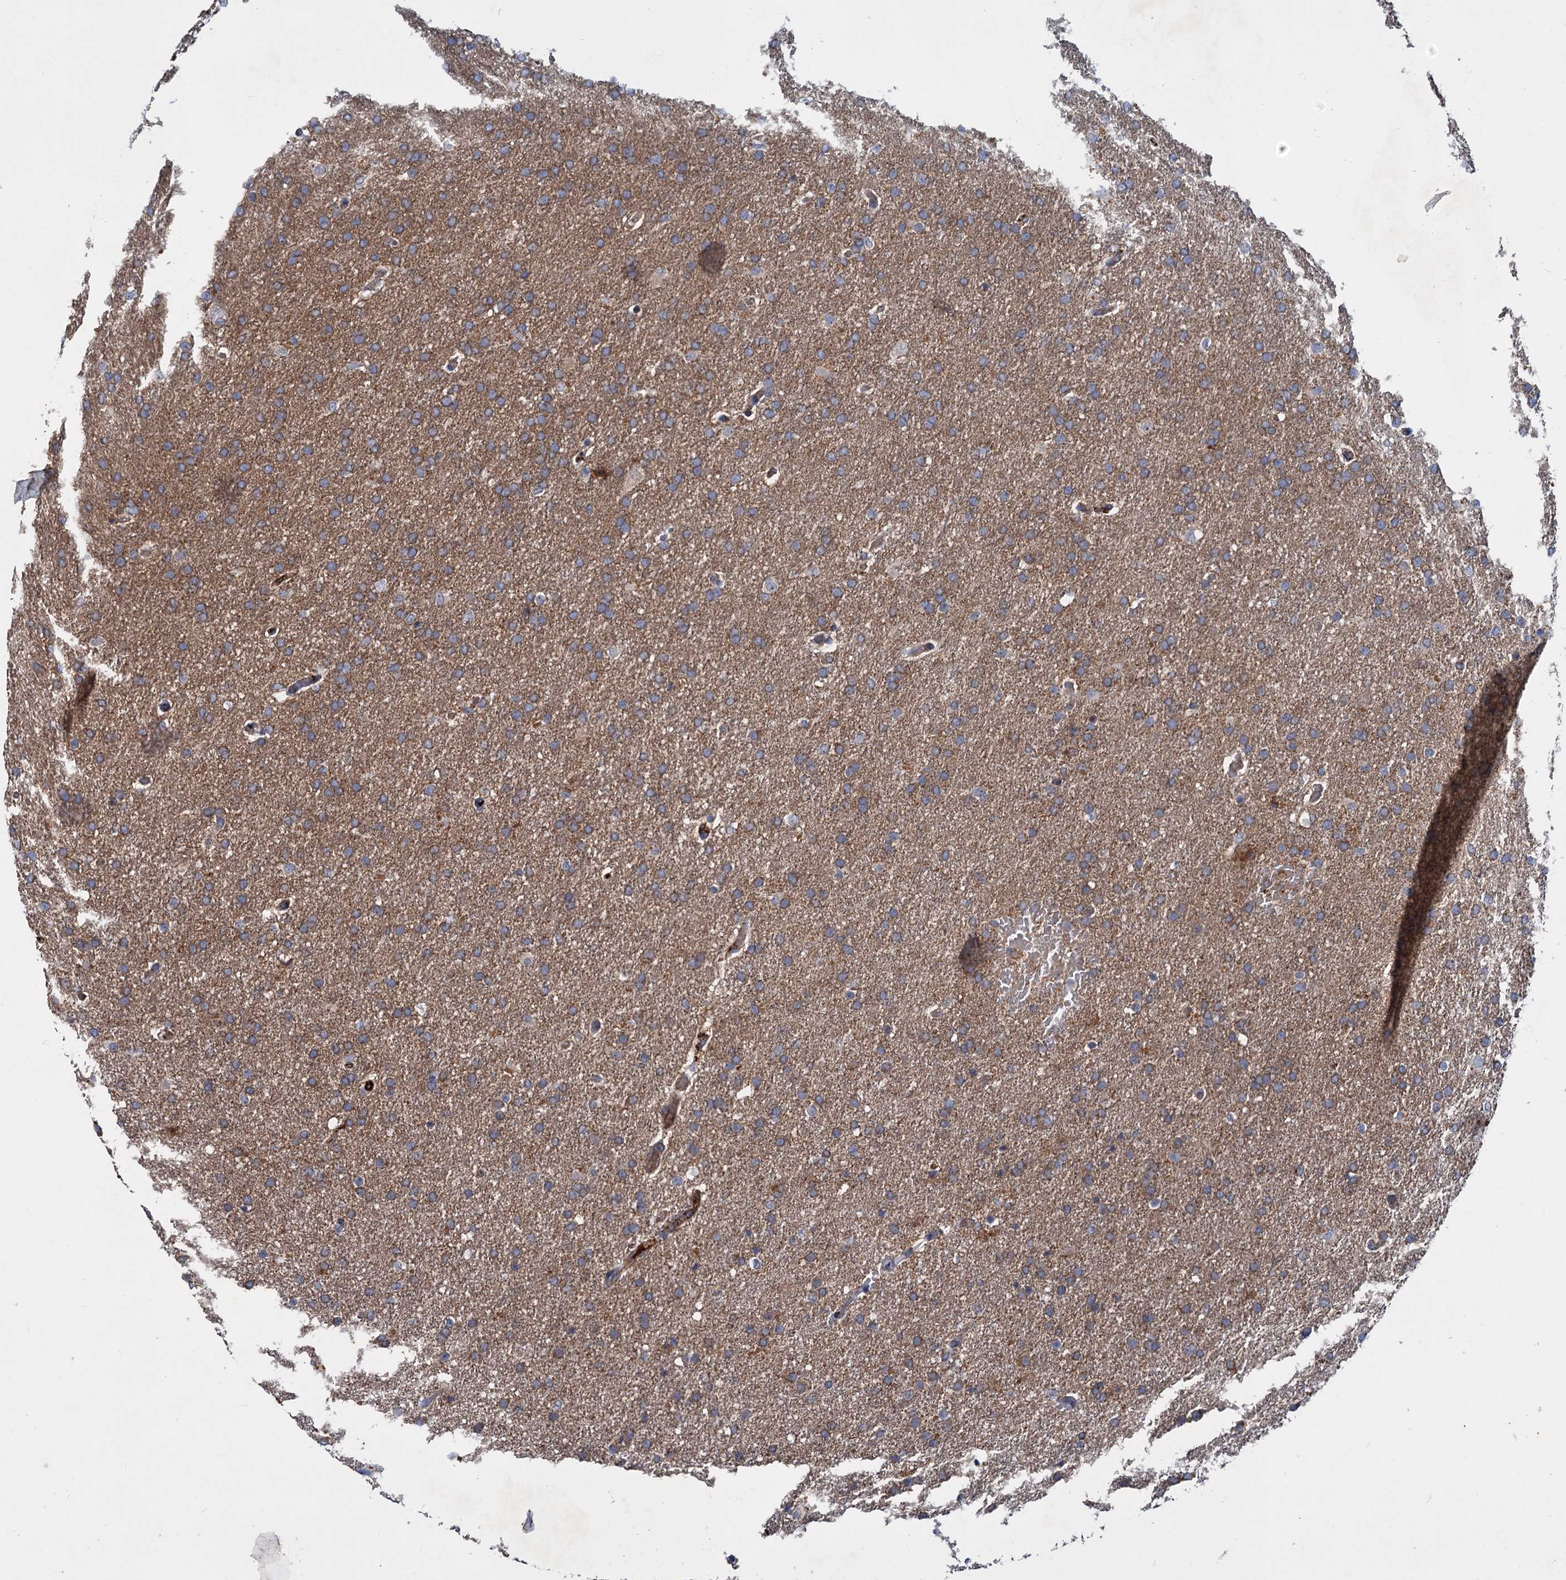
{"staining": {"intensity": "moderate", "quantity": ">75%", "location": "cytoplasmic/membranous"}, "tissue": "glioma", "cell_type": "Tumor cells", "image_type": "cancer", "snomed": [{"axis": "morphology", "description": "Glioma, malignant, High grade"}, {"axis": "topography", "description": "Brain"}], "caption": "Protein expression analysis of high-grade glioma (malignant) displays moderate cytoplasmic/membranous expression in about >75% of tumor cells.", "gene": "CHRD", "patient": {"sex": "male", "age": 72}}